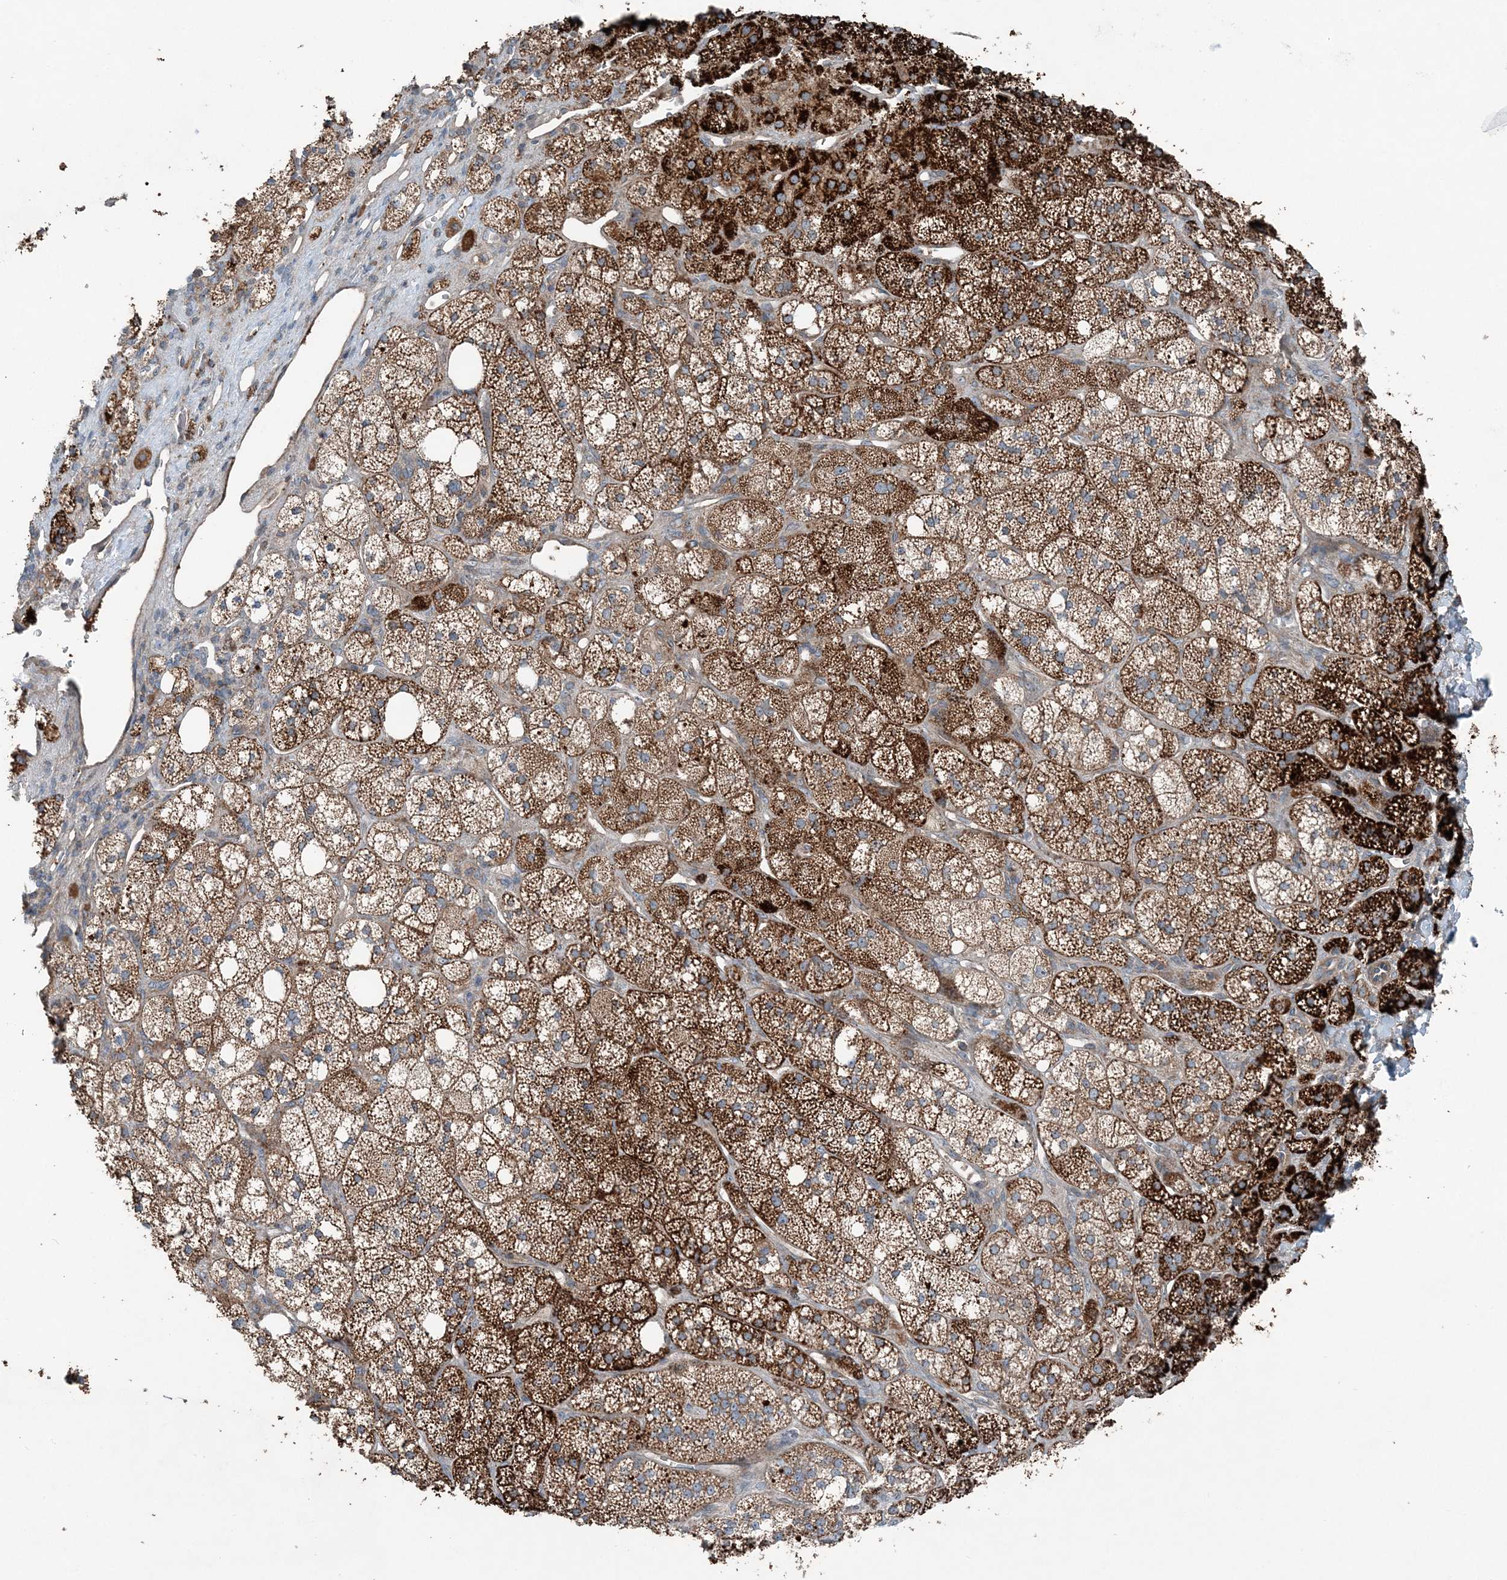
{"staining": {"intensity": "strong", "quantity": ">75%", "location": "cytoplasmic/membranous"}, "tissue": "adrenal gland", "cell_type": "Glandular cells", "image_type": "normal", "snomed": [{"axis": "morphology", "description": "Normal tissue, NOS"}, {"axis": "topography", "description": "Adrenal gland"}], "caption": "Glandular cells demonstrate high levels of strong cytoplasmic/membranous positivity in about >75% of cells in unremarkable human adrenal gland.", "gene": "KY", "patient": {"sex": "male", "age": 61}}